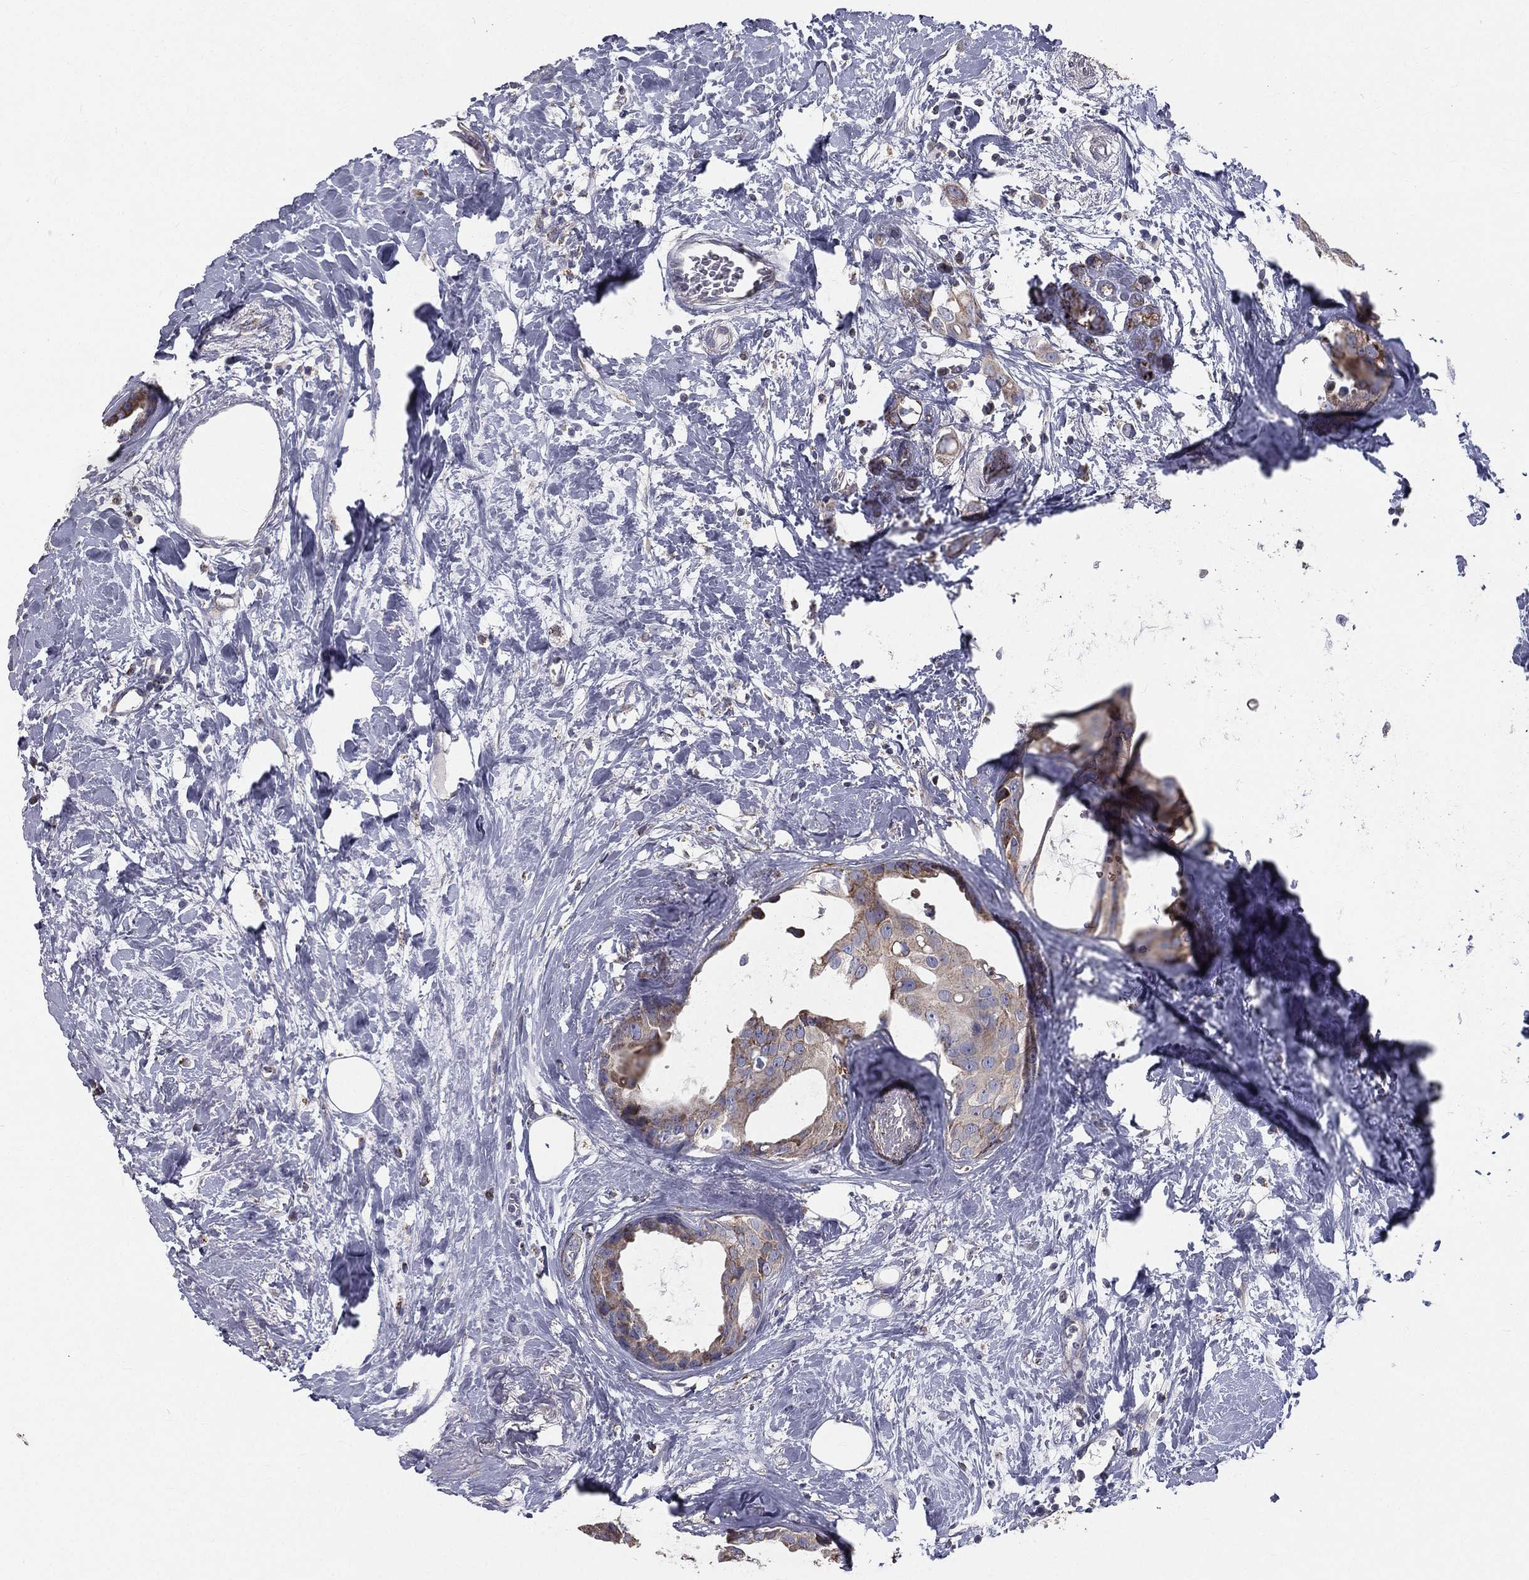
{"staining": {"intensity": "weak", "quantity": "25%-75%", "location": "cytoplasmic/membranous"}, "tissue": "breast cancer", "cell_type": "Tumor cells", "image_type": "cancer", "snomed": [{"axis": "morphology", "description": "Duct carcinoma"}, {"axis": "topography", "description": "Breast"}], "caption": "This is an image of IHC staining of breast invasive ductal carcinoma, which shows weak positivity in the cytoplasmic/membranous of tumor cells.", "gene": "HADH", "patient": {"sex": "female", "age": 45}}